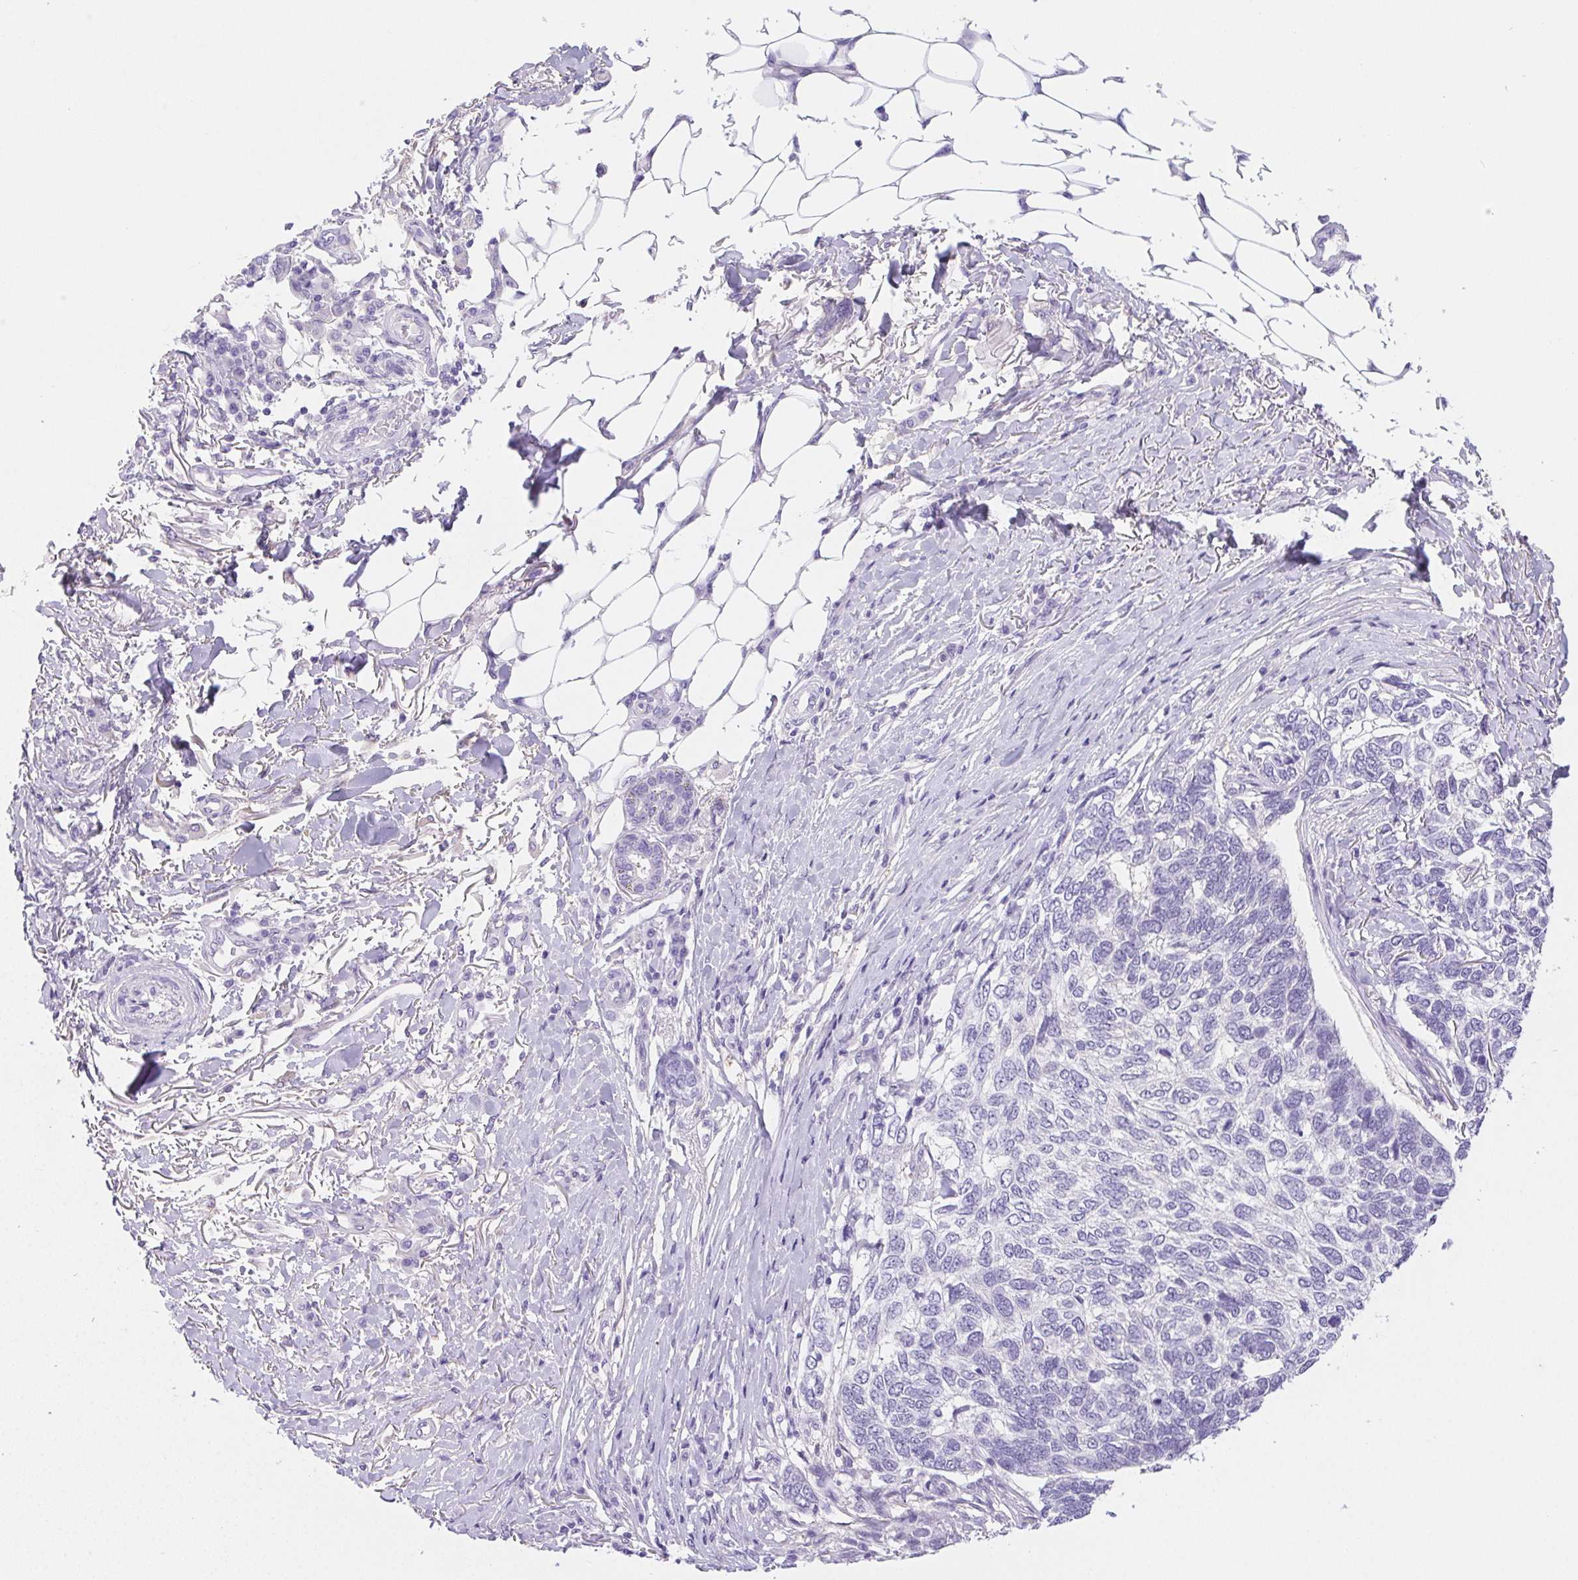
{"staining": {"intensity": "negative", "quantity": "none", "location": "none"}, "tissue": "skin cancer", "cell_type": "Tumor cells", "image_type": "cancer", "snomed": [{"axis": "morphology", "description": "Basal cell carcinoma"}, {"axis": "topography", "description": "Skin"}], "caption": "The immunohistochemistry (IHC) image has no significant positivity in tumor cells of skin basal cell carcinoma tissue. (DAB IHC visualized using brightfield microscopy, high magnification).", "gene": "PNLIP", "patient": {"sex": "female", "age": 65}}